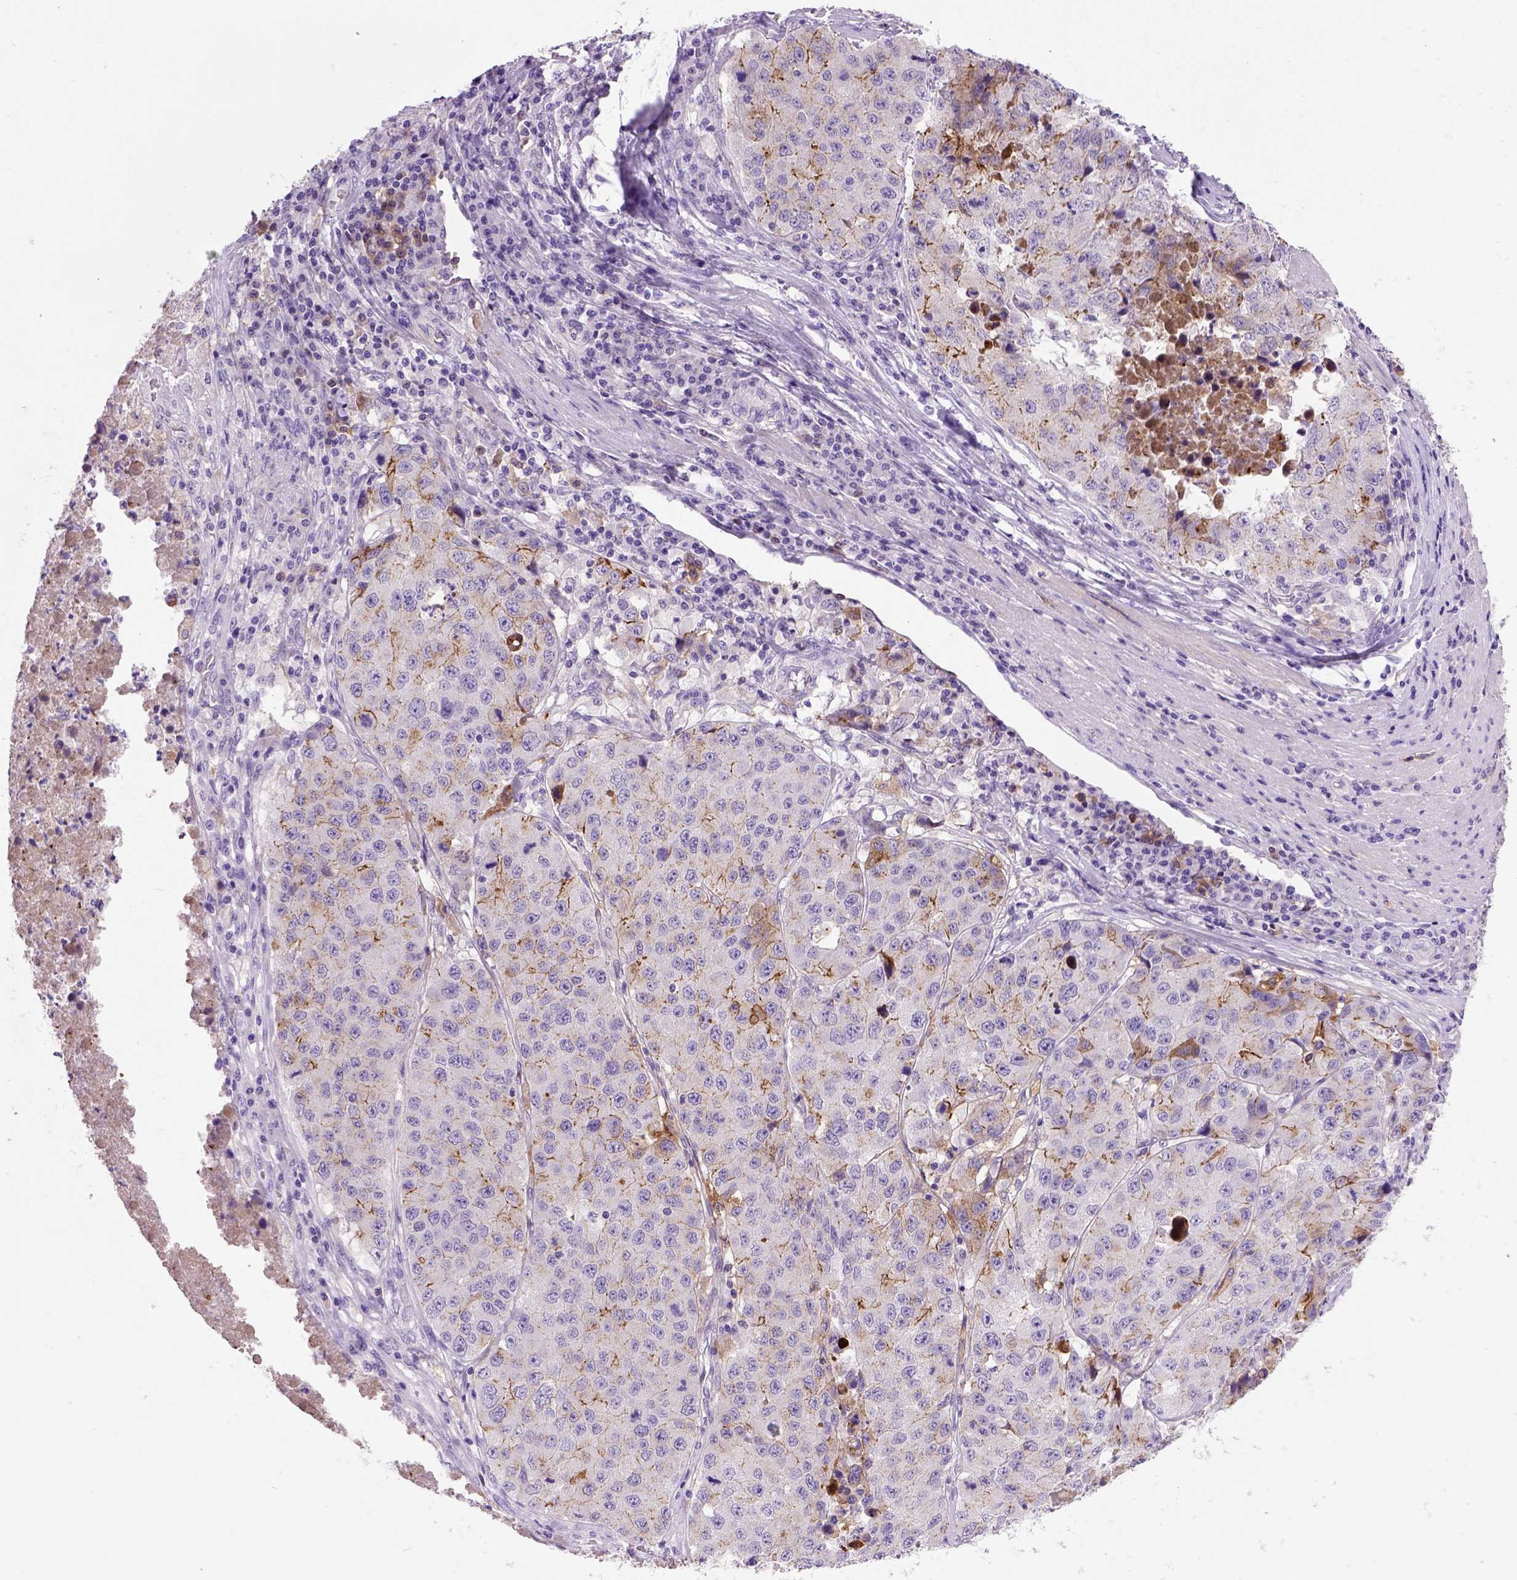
{"staining": {"intensity": "moderate", "quantity": "<25%", "location": "cytoplasmic/membranous"}, "tissue": "stomach cancer", "cell_type": "Tumor cells", "image_type": "cancer", "snomed": [{"axis": "morphology", "description": "Adenocarcinoma, NOS"}, {"axis": "topography", "description": "Stomach"}], "caption": "Immunohistochemical staining of adenocarcinoma (stomach) shows low levels of moderate cytoplasmic/membranous protein positivity in approximately <25% of tumor cells.", "gene": "CDH1", "patient": {"sex": "male", "age": 71}}